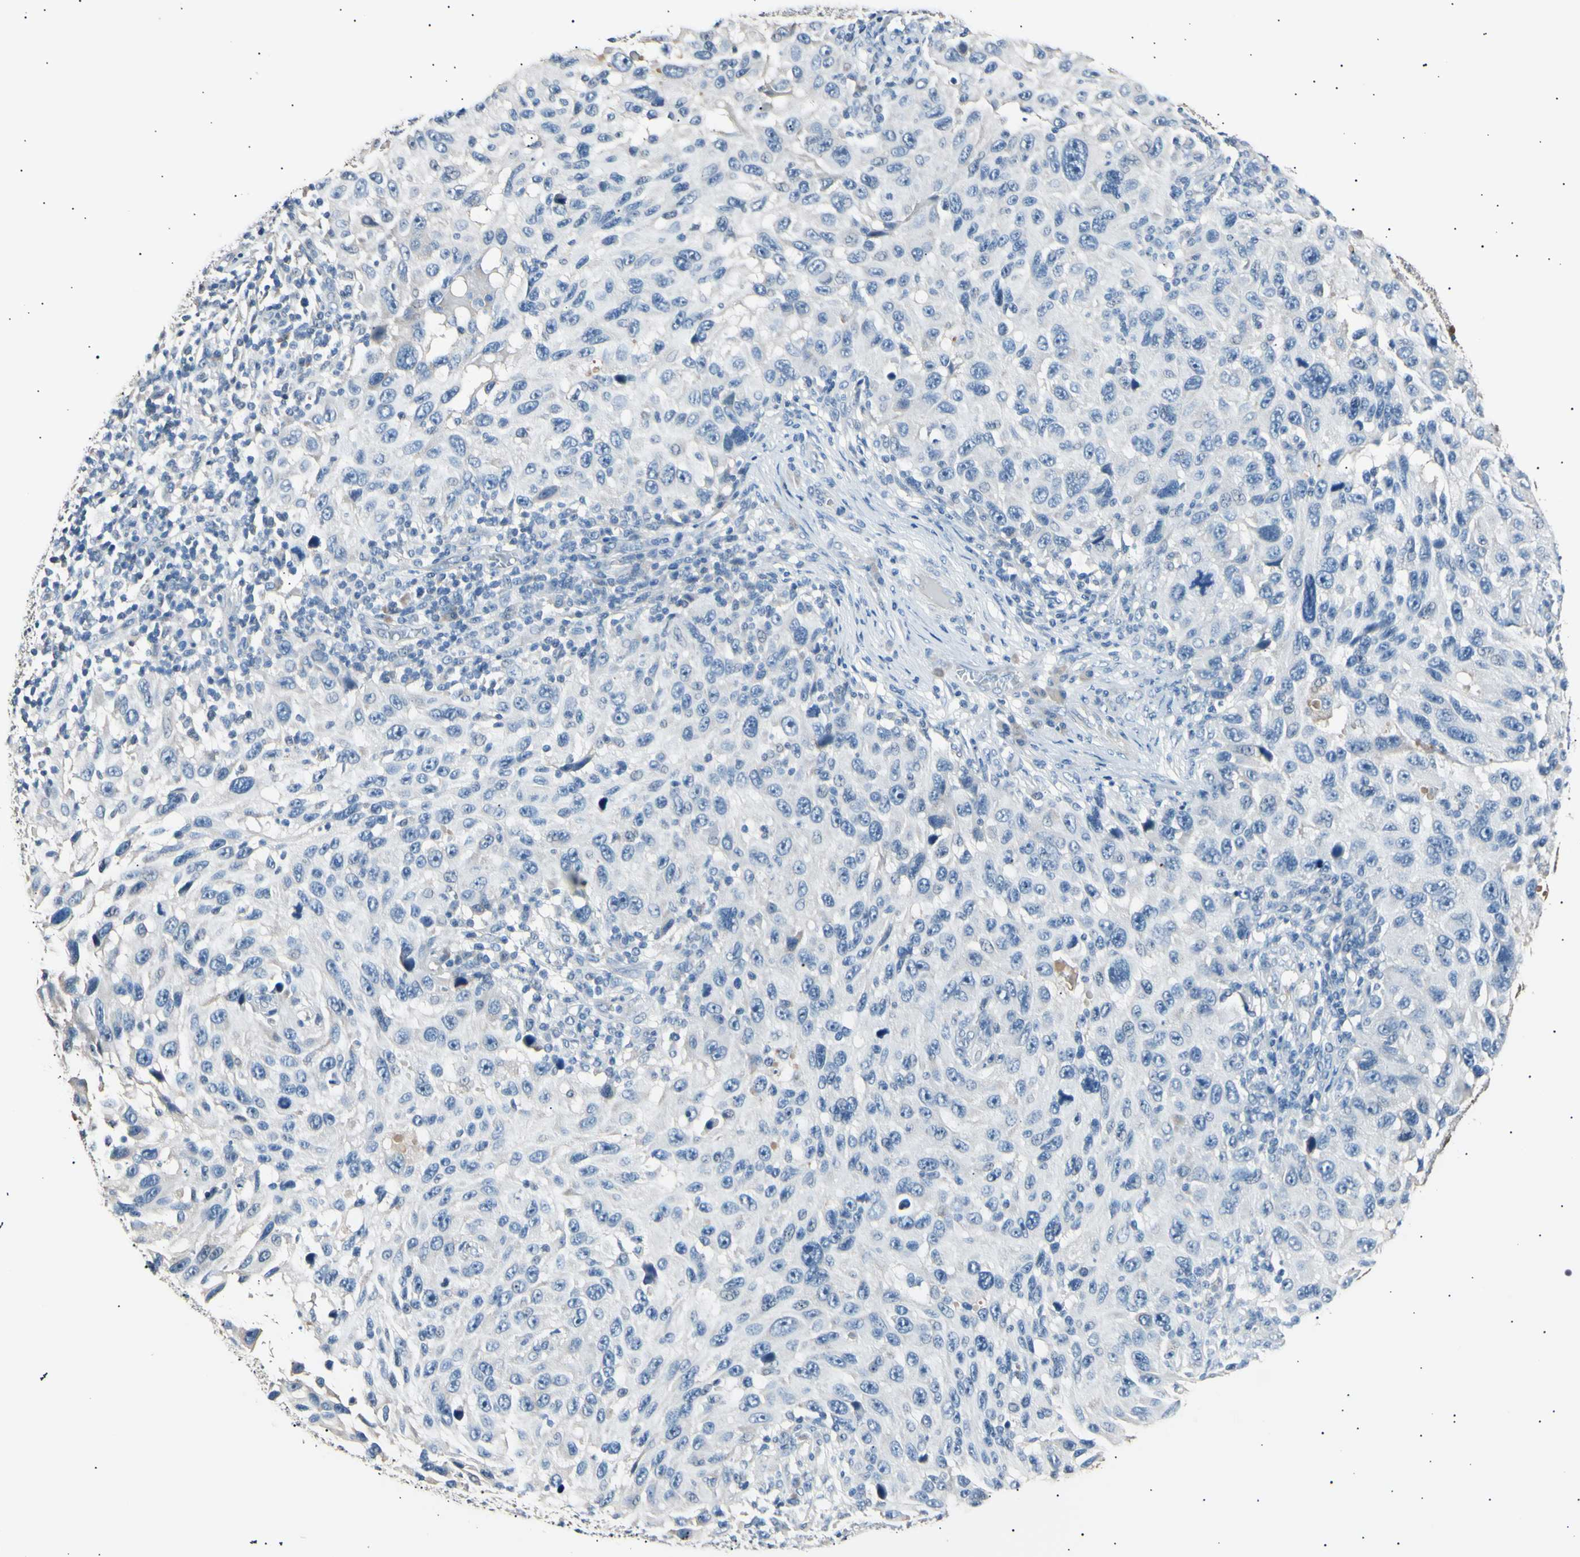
{"staining": {"intensity": "negative", "quantity": "none", "location": "none"}, "tissue": "melanoma", "cell_type": "Tumor cells", "image_type": "cancer", "snomed": [{"axis": "morphology", "description": "Malignant melanoma, NOS"}, {"axis": "topography", "description": "Skin"}], "caption": "This micrograph is of melanoma stained with immunohistochemistry to label a protein in brown with the nuclei are counter-stained blue. There is no staining in tumor cells.", "gene": "LDLR", "patient": {"sex": "male", "age": 53}}